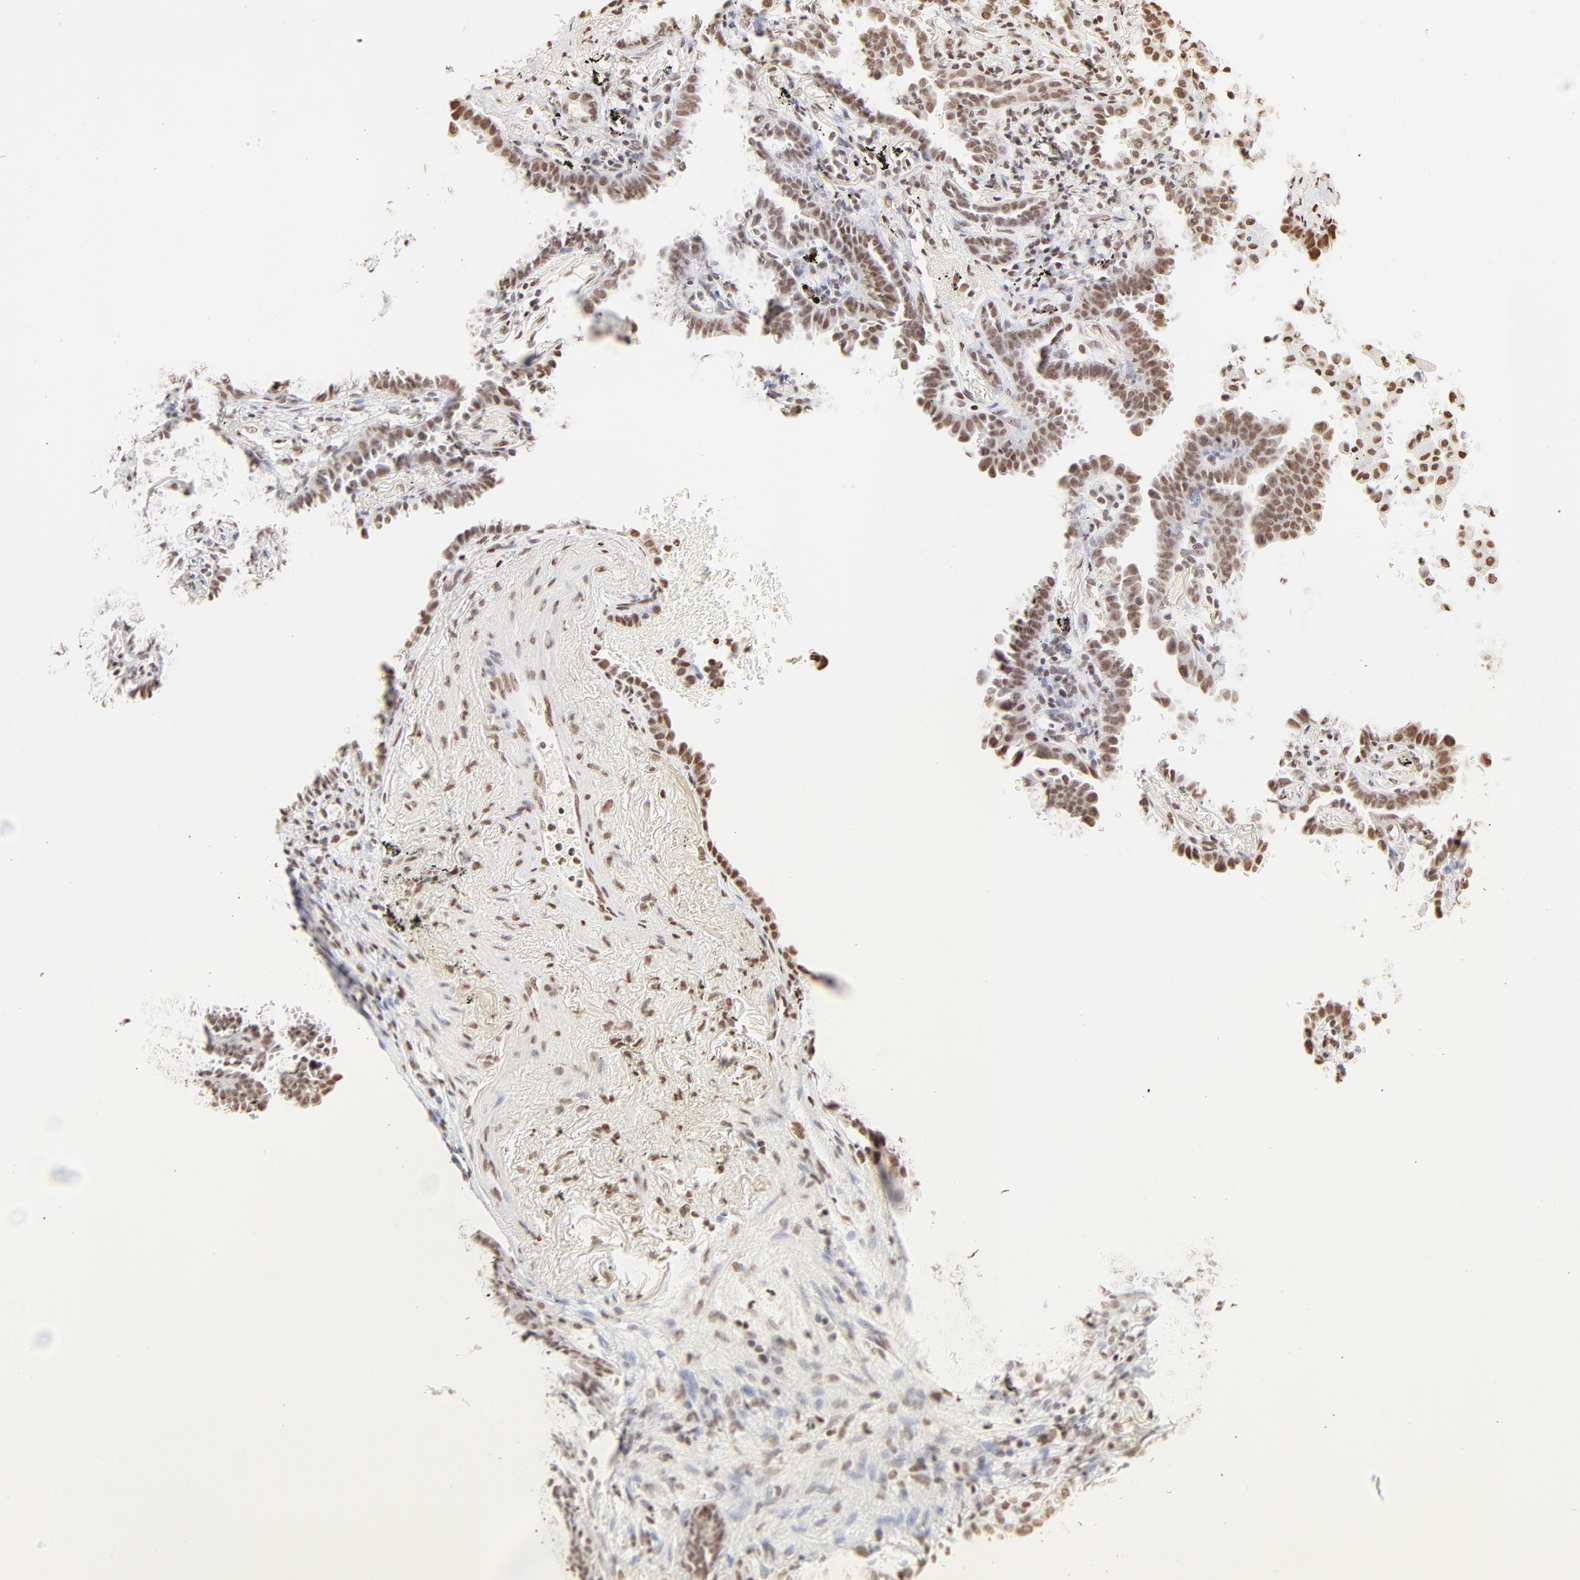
{"staining": {"intensity": "moderate", "quantity": ">75%", "location": "nuclear"}, "tissue": "lung cancer", "cell_type": "Tumor cells", "image_type": "cancer", "snomed": [{"axis": "morphology", "description": "Adenocarcinoma, NOS"}, {"axis": "topography", "description": "Lung"}], "caption": "Adenocarcinoma (lung) stained for a protein (brown) shows moderate nuclear positive staining in about >75% of tumor cells.", "gene": "ZNF540", "patient": {"sex": "female", "age": 64}}